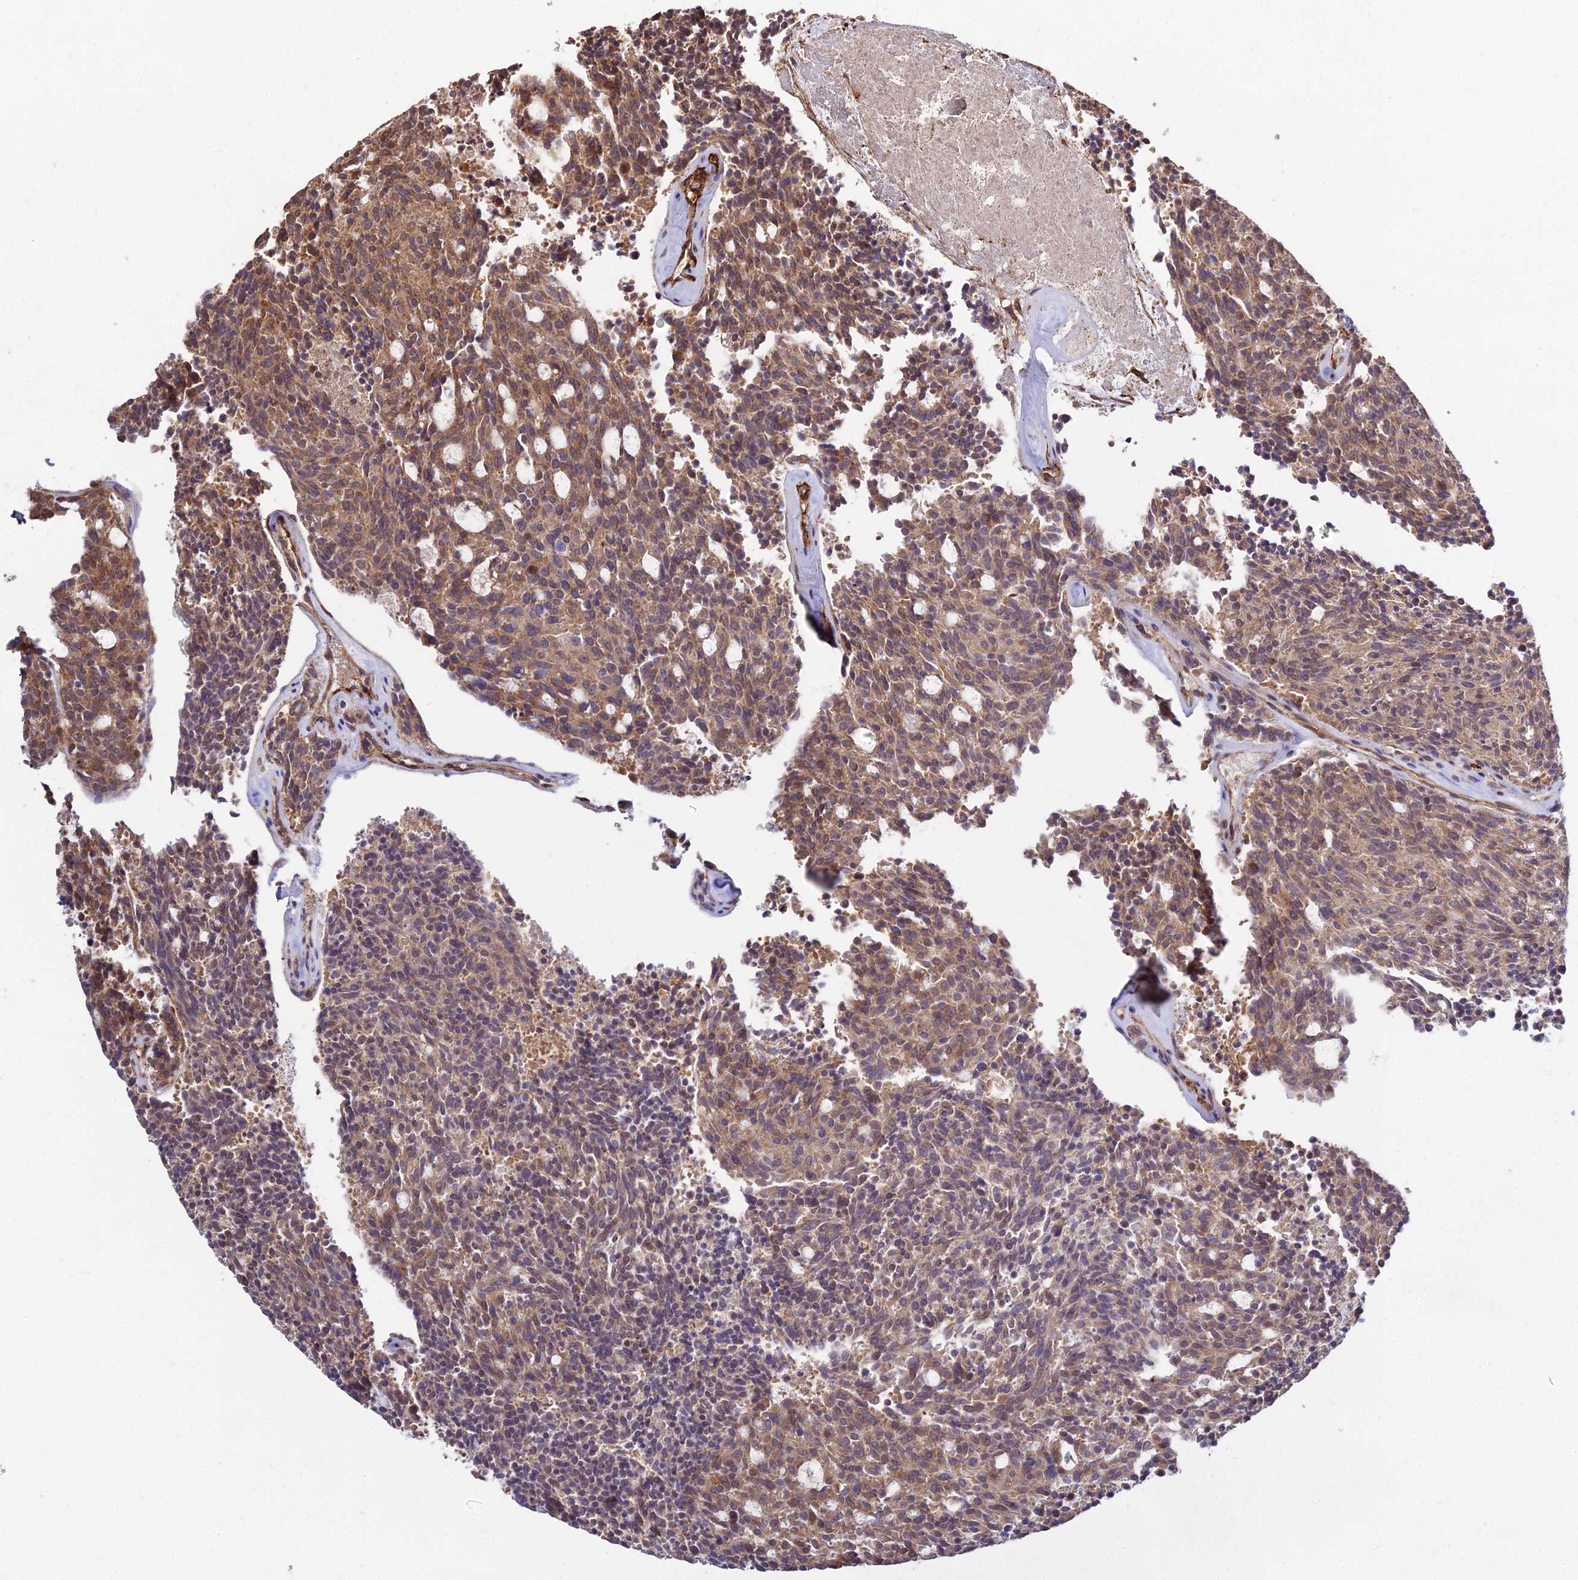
{"staining": {"intensity": "moderate", "quantity": ">75%", "location": "cytoplasmic/membranous"}, "tissue": "carcinoid", "cell_type": "Tumor cells", "image_type": "cancer", "snomed": [{"axis": "morphology", "description": "Carcinoid, malignant, NOS"}, {"axis": "topography", "description": "Pancreas"}], "caption": "There is medium levels of moderate cytoplasmic/membranous staining in tumor cells of malignant carcinoid, as demonstrated by immunohistochemical staining (brown color).", "gene": "GRTP1", "patient": {"sex": "female", "age": 54}}